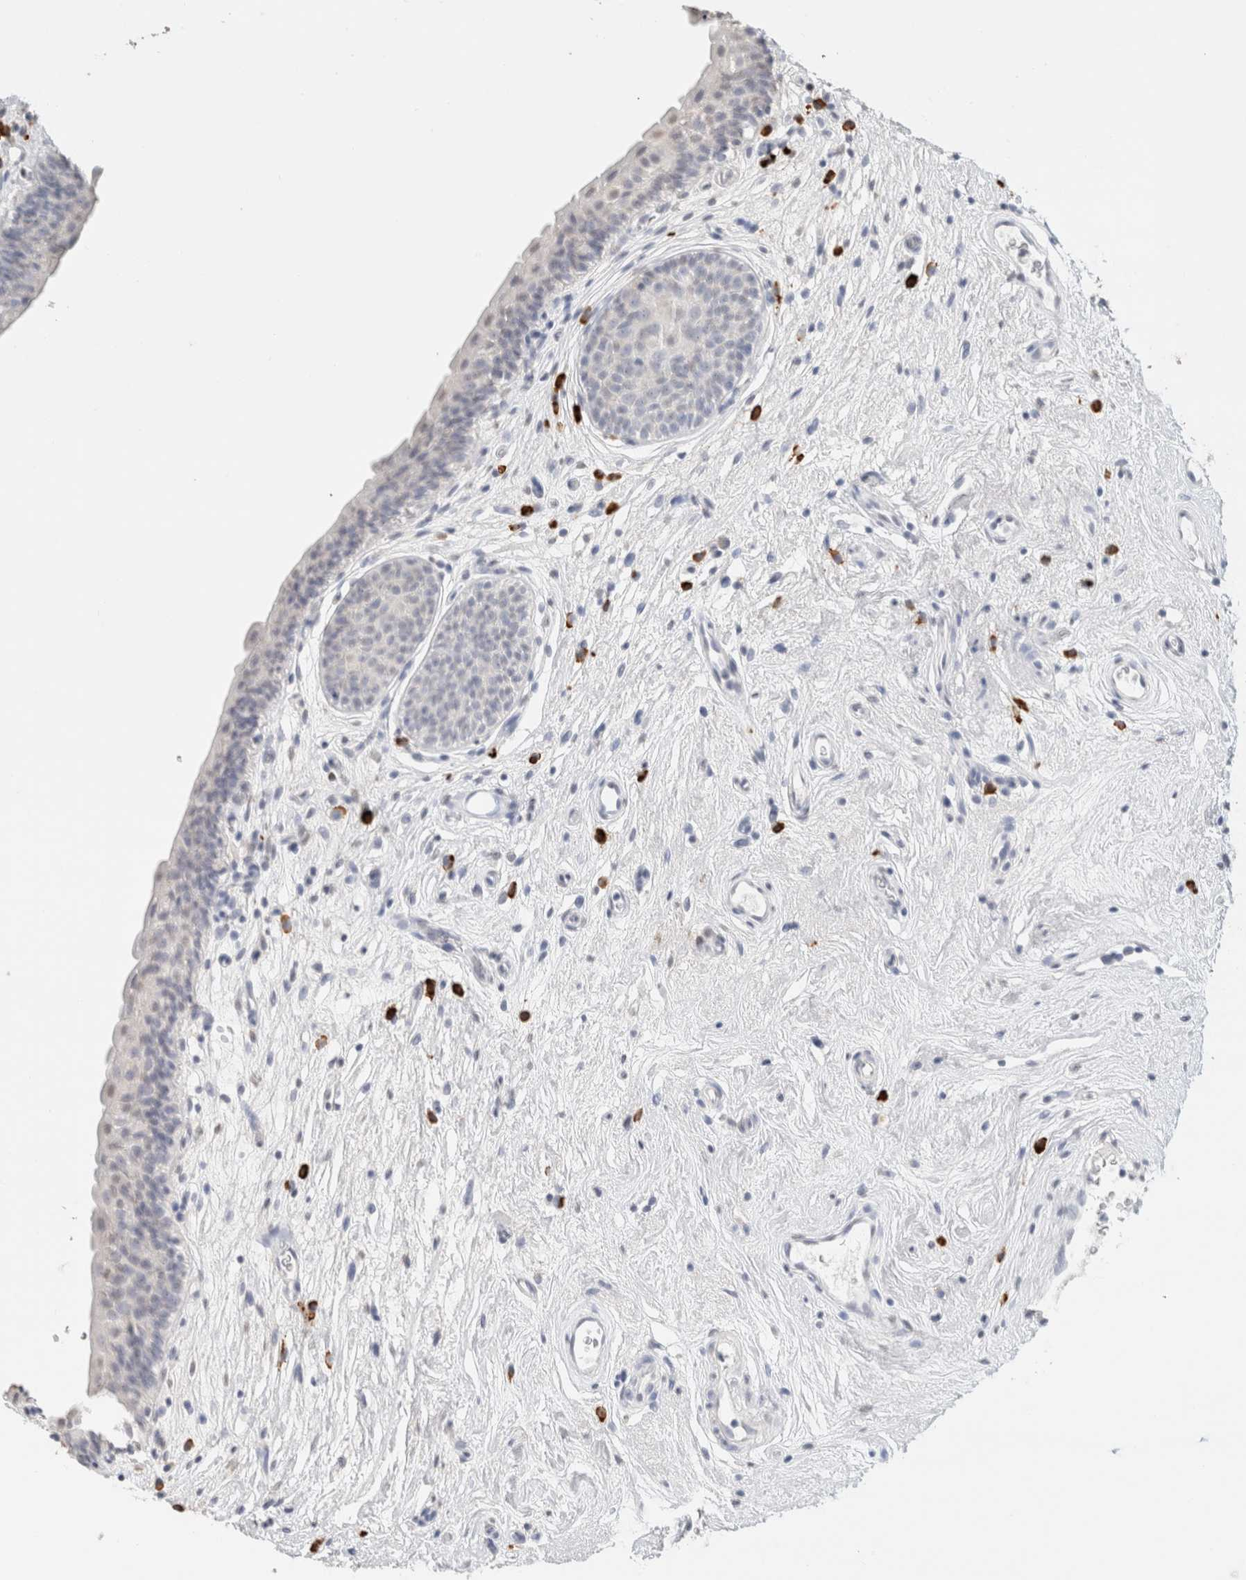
{"staining": {"intensity": "negative", "quantity": "none", "location": "none"}, "tissue": "urinary bladder", "cell_type": "Urothelial cells", "image_type": "normal", "snomed": [{"axis": "morphology", "description": "Normal tissue, NOS"}, {"axis": "topography", "description": "Urinary bladder"}], "caption": "Urothelial cells show no significant expression in normal urinary bladder. (Stains: DAB (3,3'-diaminobenzidine) IHC with hematoxylin counter stain, Microscopy: brightfield microscopy at high magnification).", "gene": "CD80", "patient": {"sex": "male", "age": 83}}